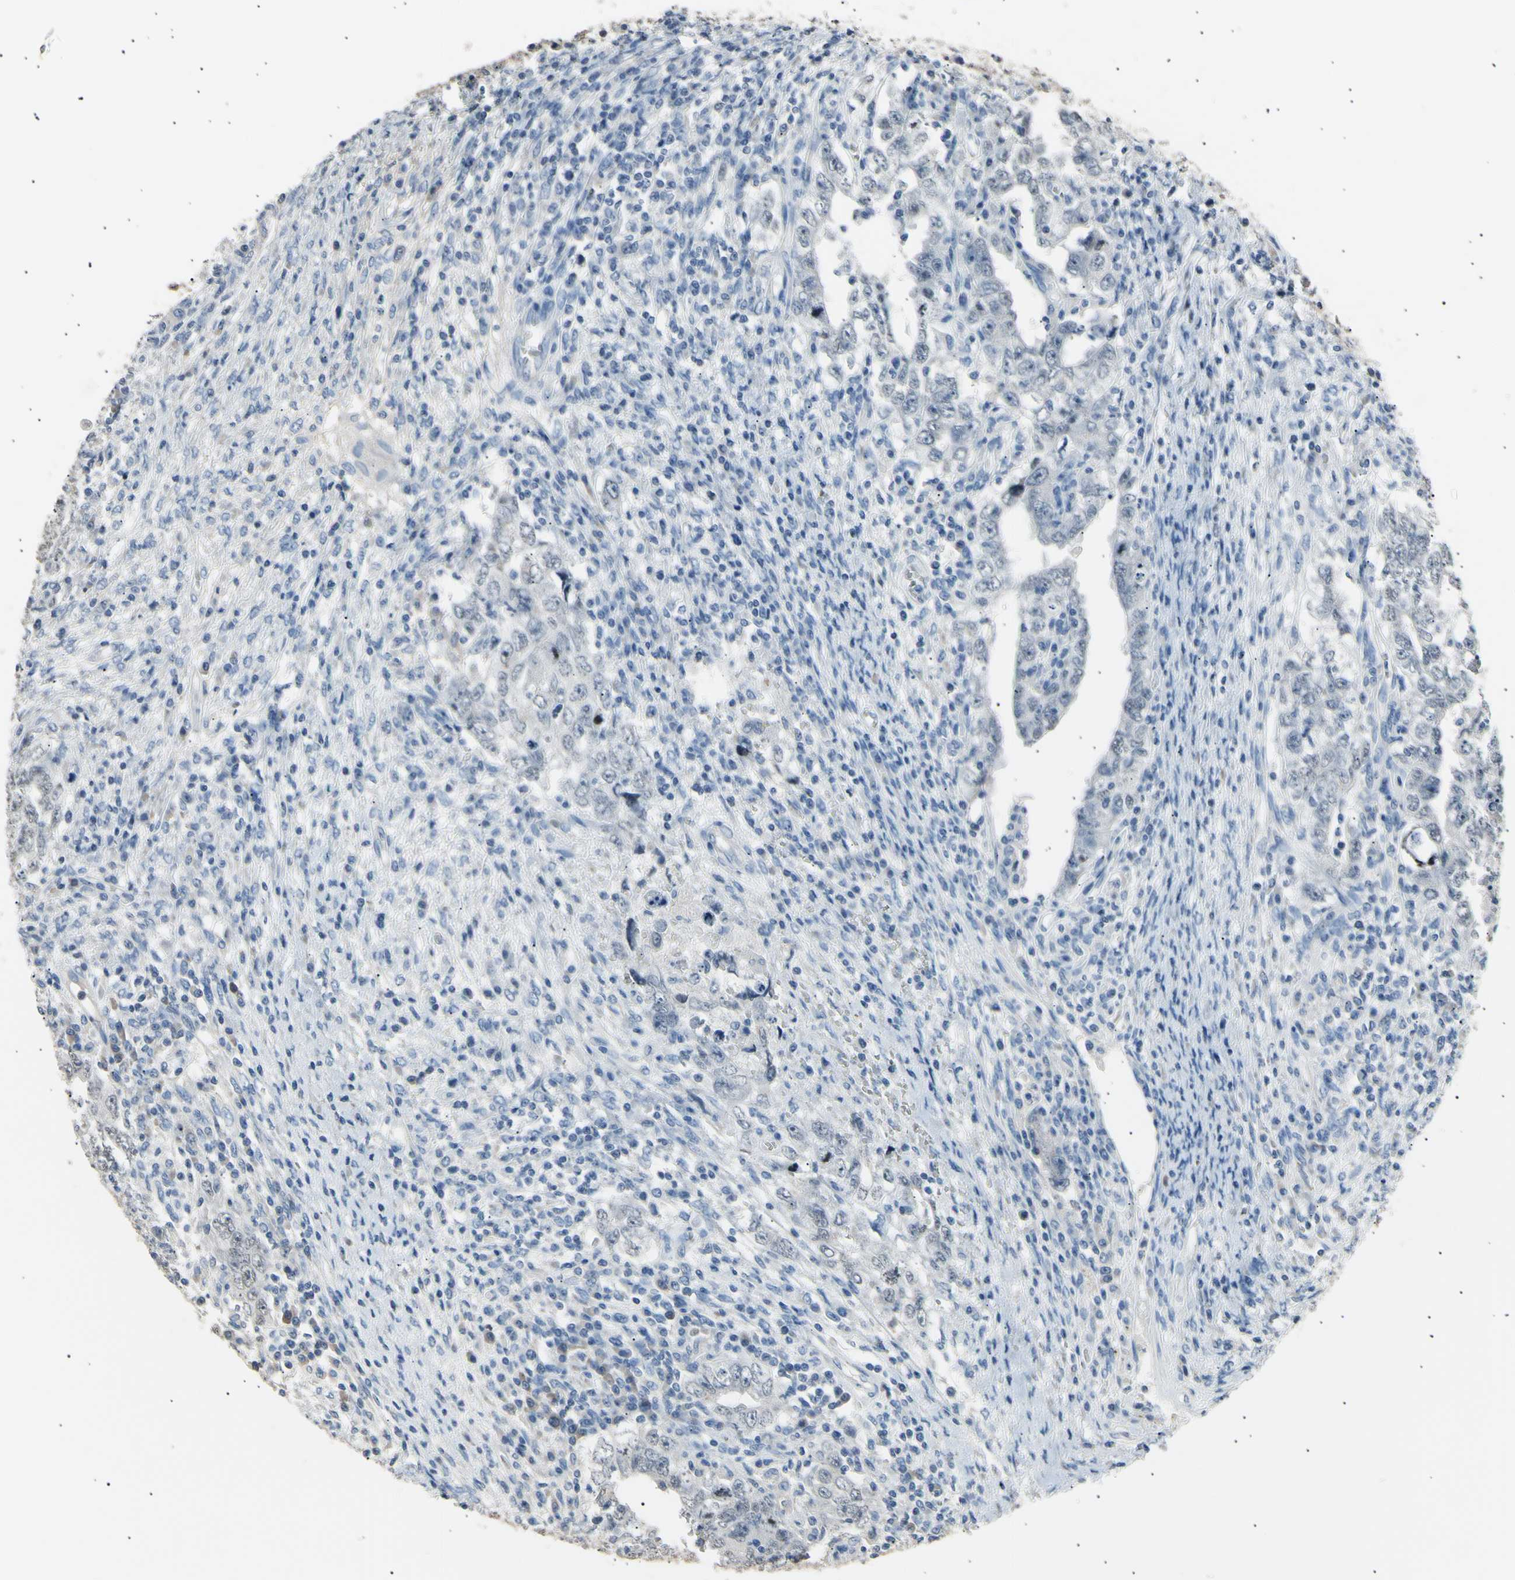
{"staining": {"intensity": "negative", "quantity": "none", "location": "none"}, "tissue": "testis cancer", "cell_type": "Tumor cells", "image_type": "cancer", "snomed": [{"axis": "morphology", "description": "Carcinoma, Embryonal, NOS"}, {"axis": "topography", "description": "Testis"}], "caption": "An immunohistochemistry (IHC) image of embryonal carcinoma (testis) is shown. There is no staining in tumor cells of embryonal carcinoma (testis).", "gene": "LDLR", "patient": {"sex": "male", "age": 26}}